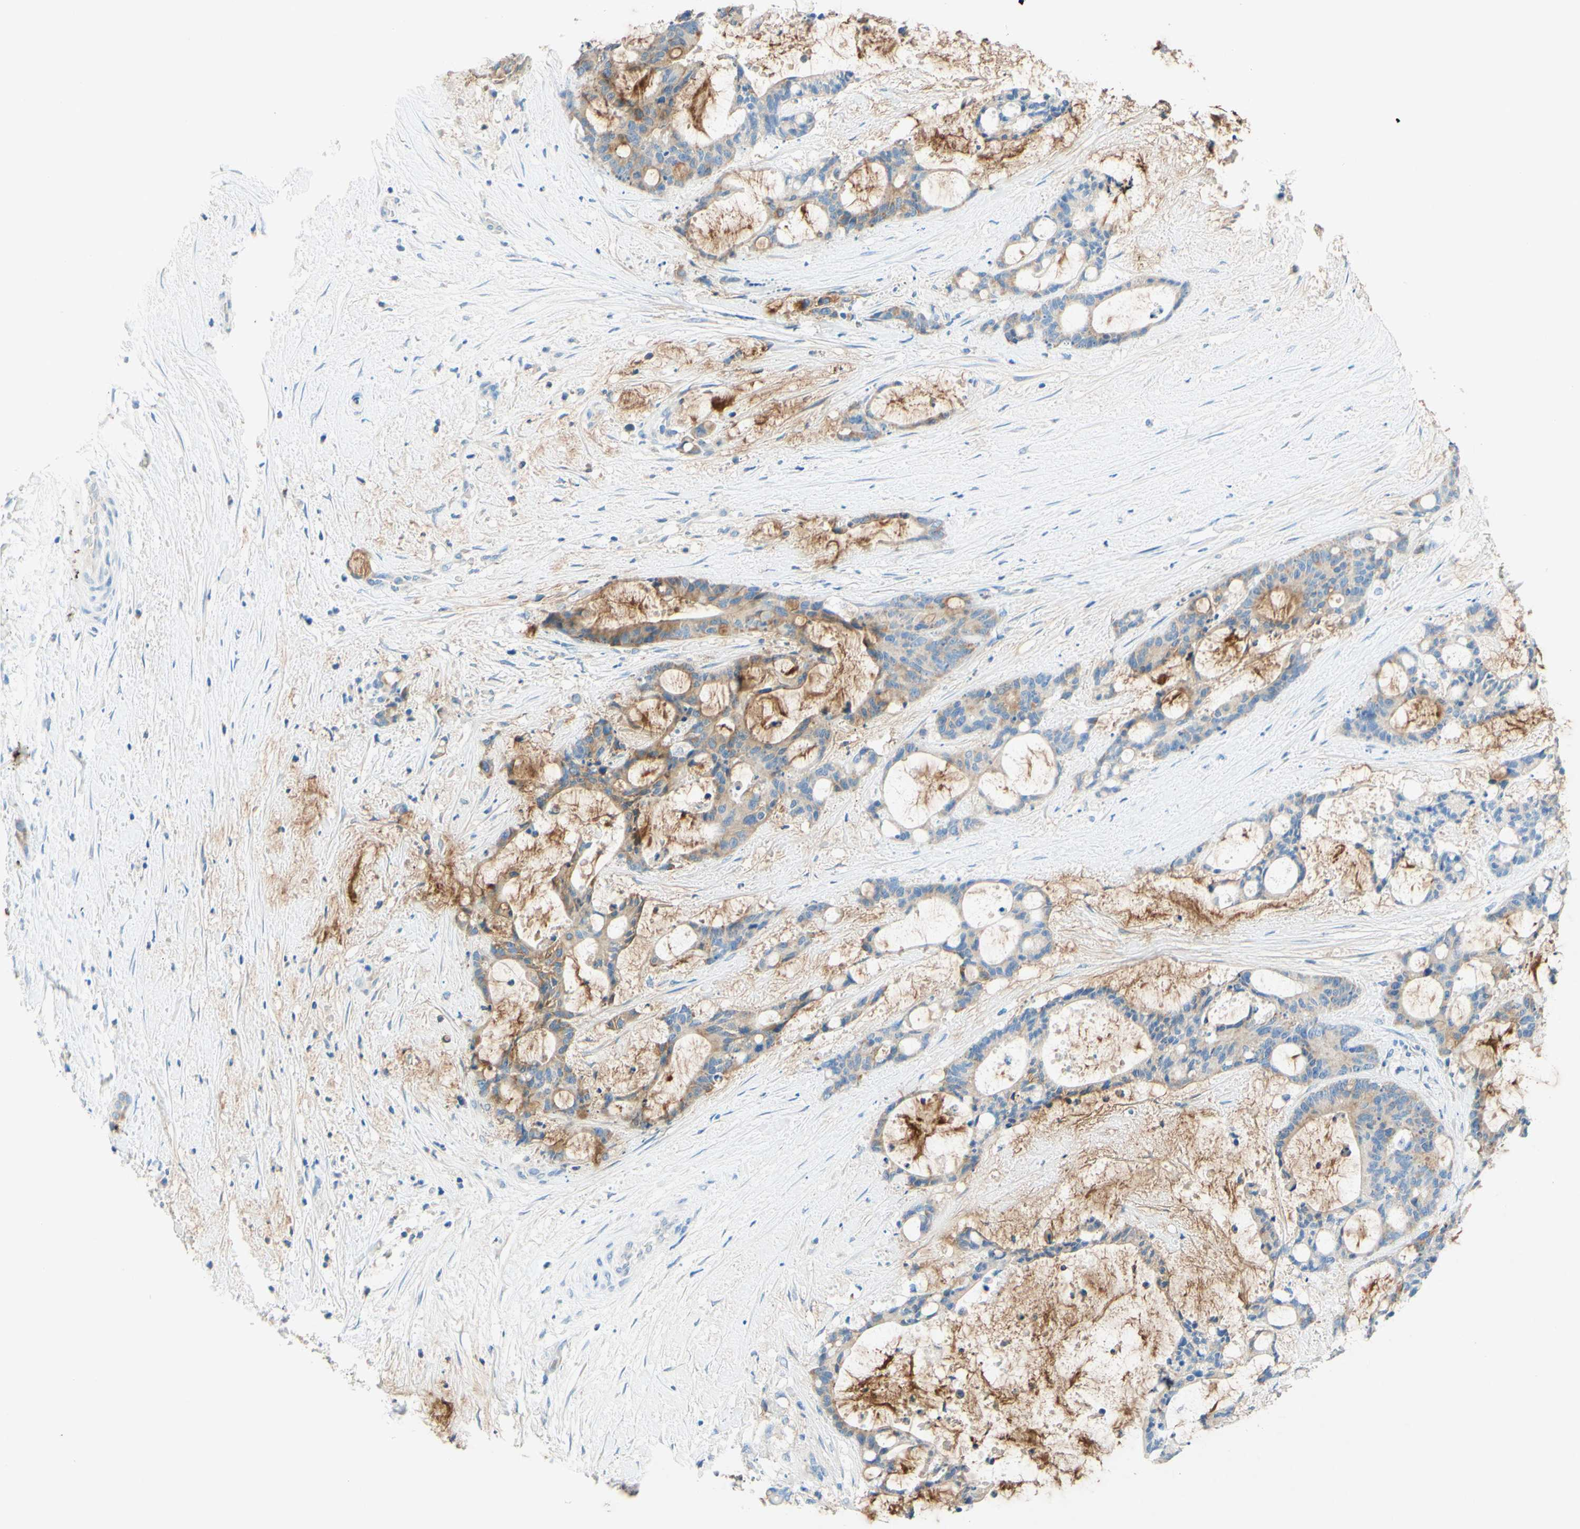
{"staining": {"intensity": "weak", "quantity": ">75%", "location": "cytoplasmic/membranous"}, "tissue": "liver cancer", "cell_type": "Tumor cells", "image_type": "cancer", "snomed": [{"axis": "morphology", "description": "Cholangiocarcinoma"}, {"axis": "topography", "description": "Liver"}], "caption": "The immunohistochemical stain labels weak cytoplasmic/membranous expression in tumor cells of liver cholangiocarcinoma tissue.", "gene": "SLC46A1", "patient": {"sex": "female", "age": 73}}